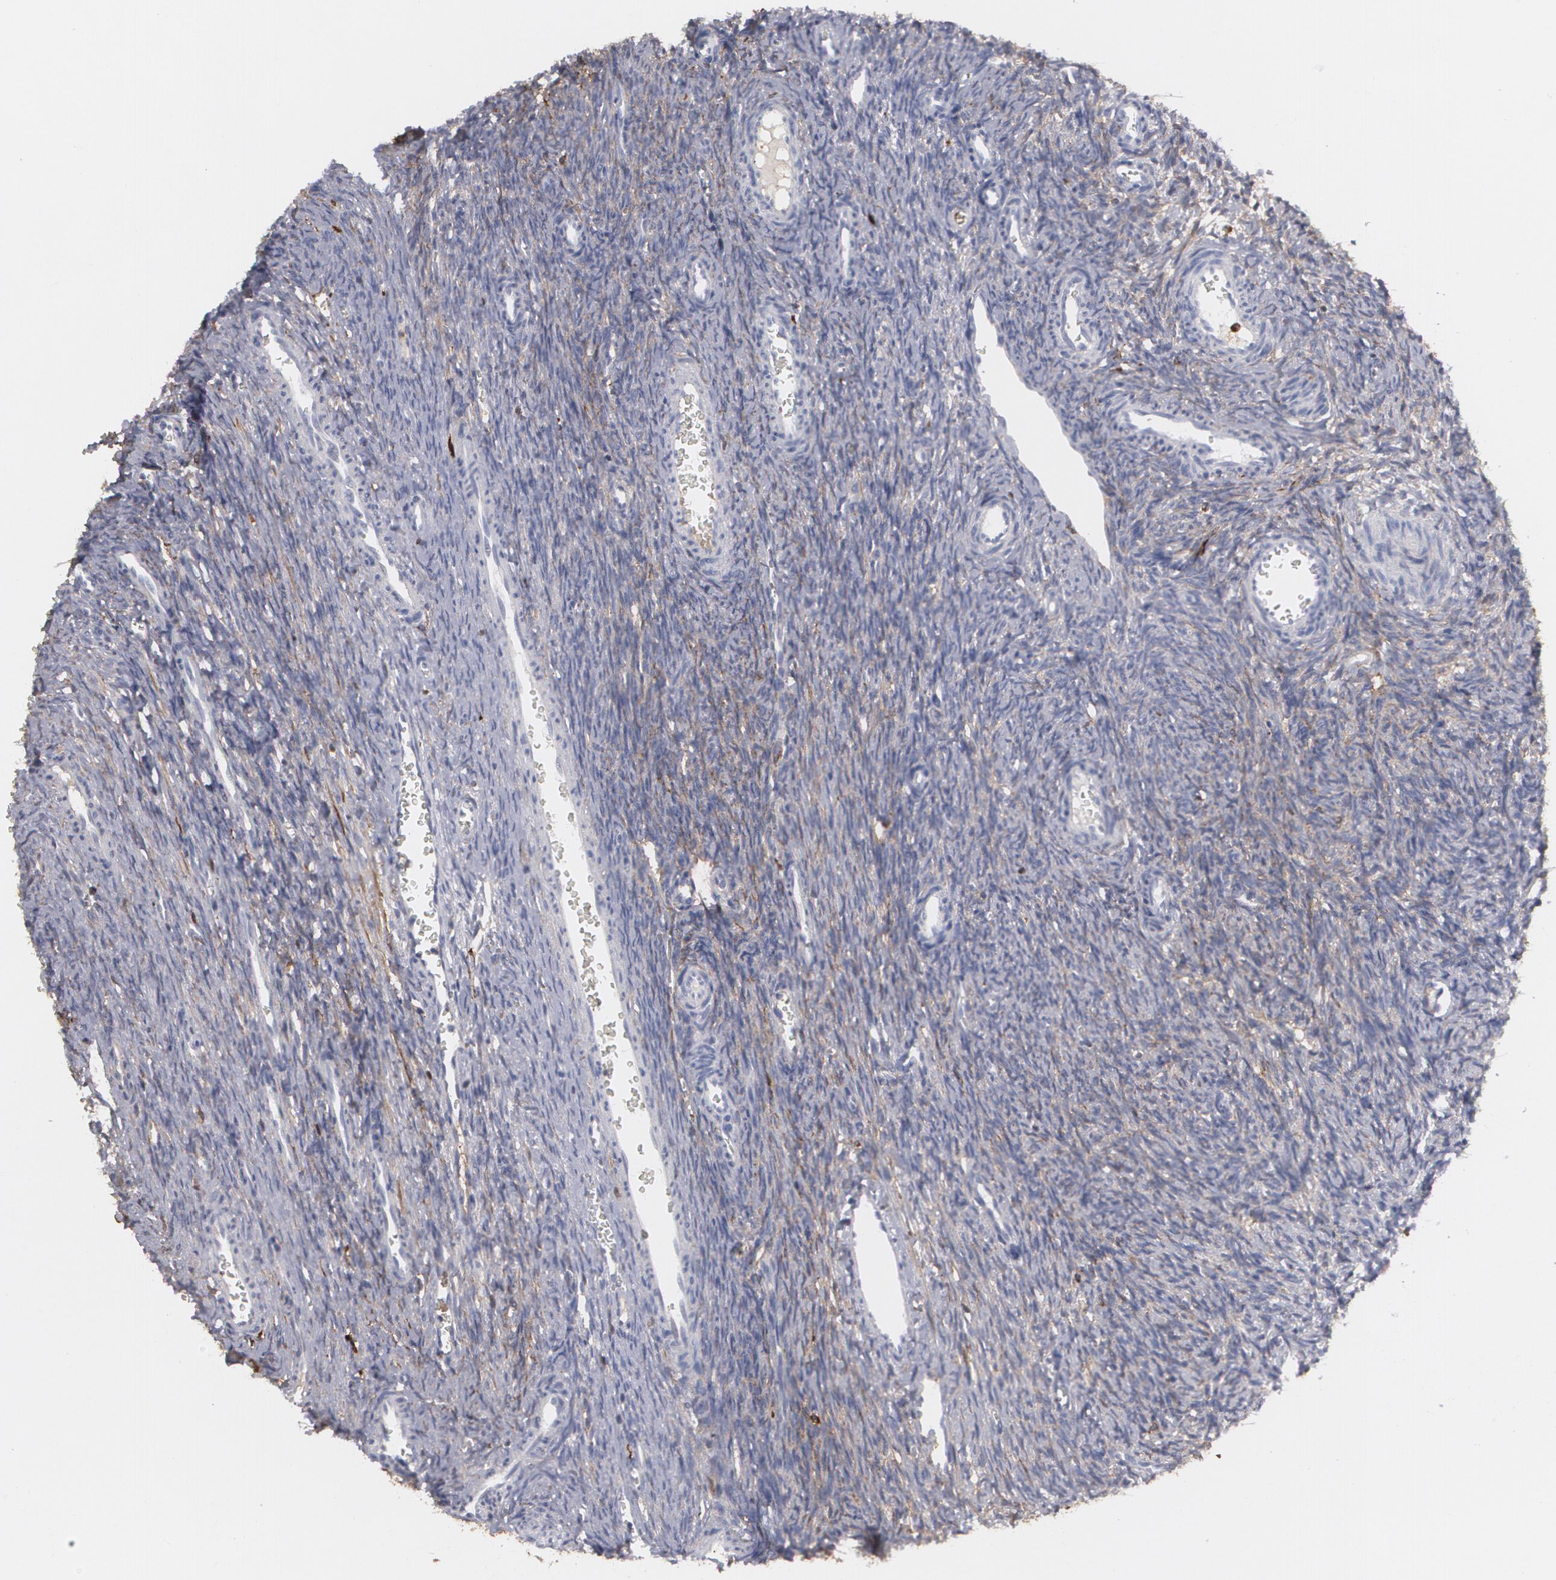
{"staining": {"intensity": "weak", "quantity": "25%-75%", "location": "cytoplasmic/membranous"}, "tissue": "ovary", "cell_type": "Follicle cells", "image_type": "normal", "snomed": [{"axis": "morphology", "description": "Normal tissue, NOS"}, {"axis": "topography", "description": "Ovary"}], "caption": "Ovary was stained to show a protein in brown. There is low levels of weak cytoplasmic/membranous positivity in approximately 25%-75% of follicle cells. Immunohistochemistry (ihc) stains the protein in brown and the nuclei are stained blue.", "gene": "ODC1", "patient": {"sex": "female", "age": 39}}